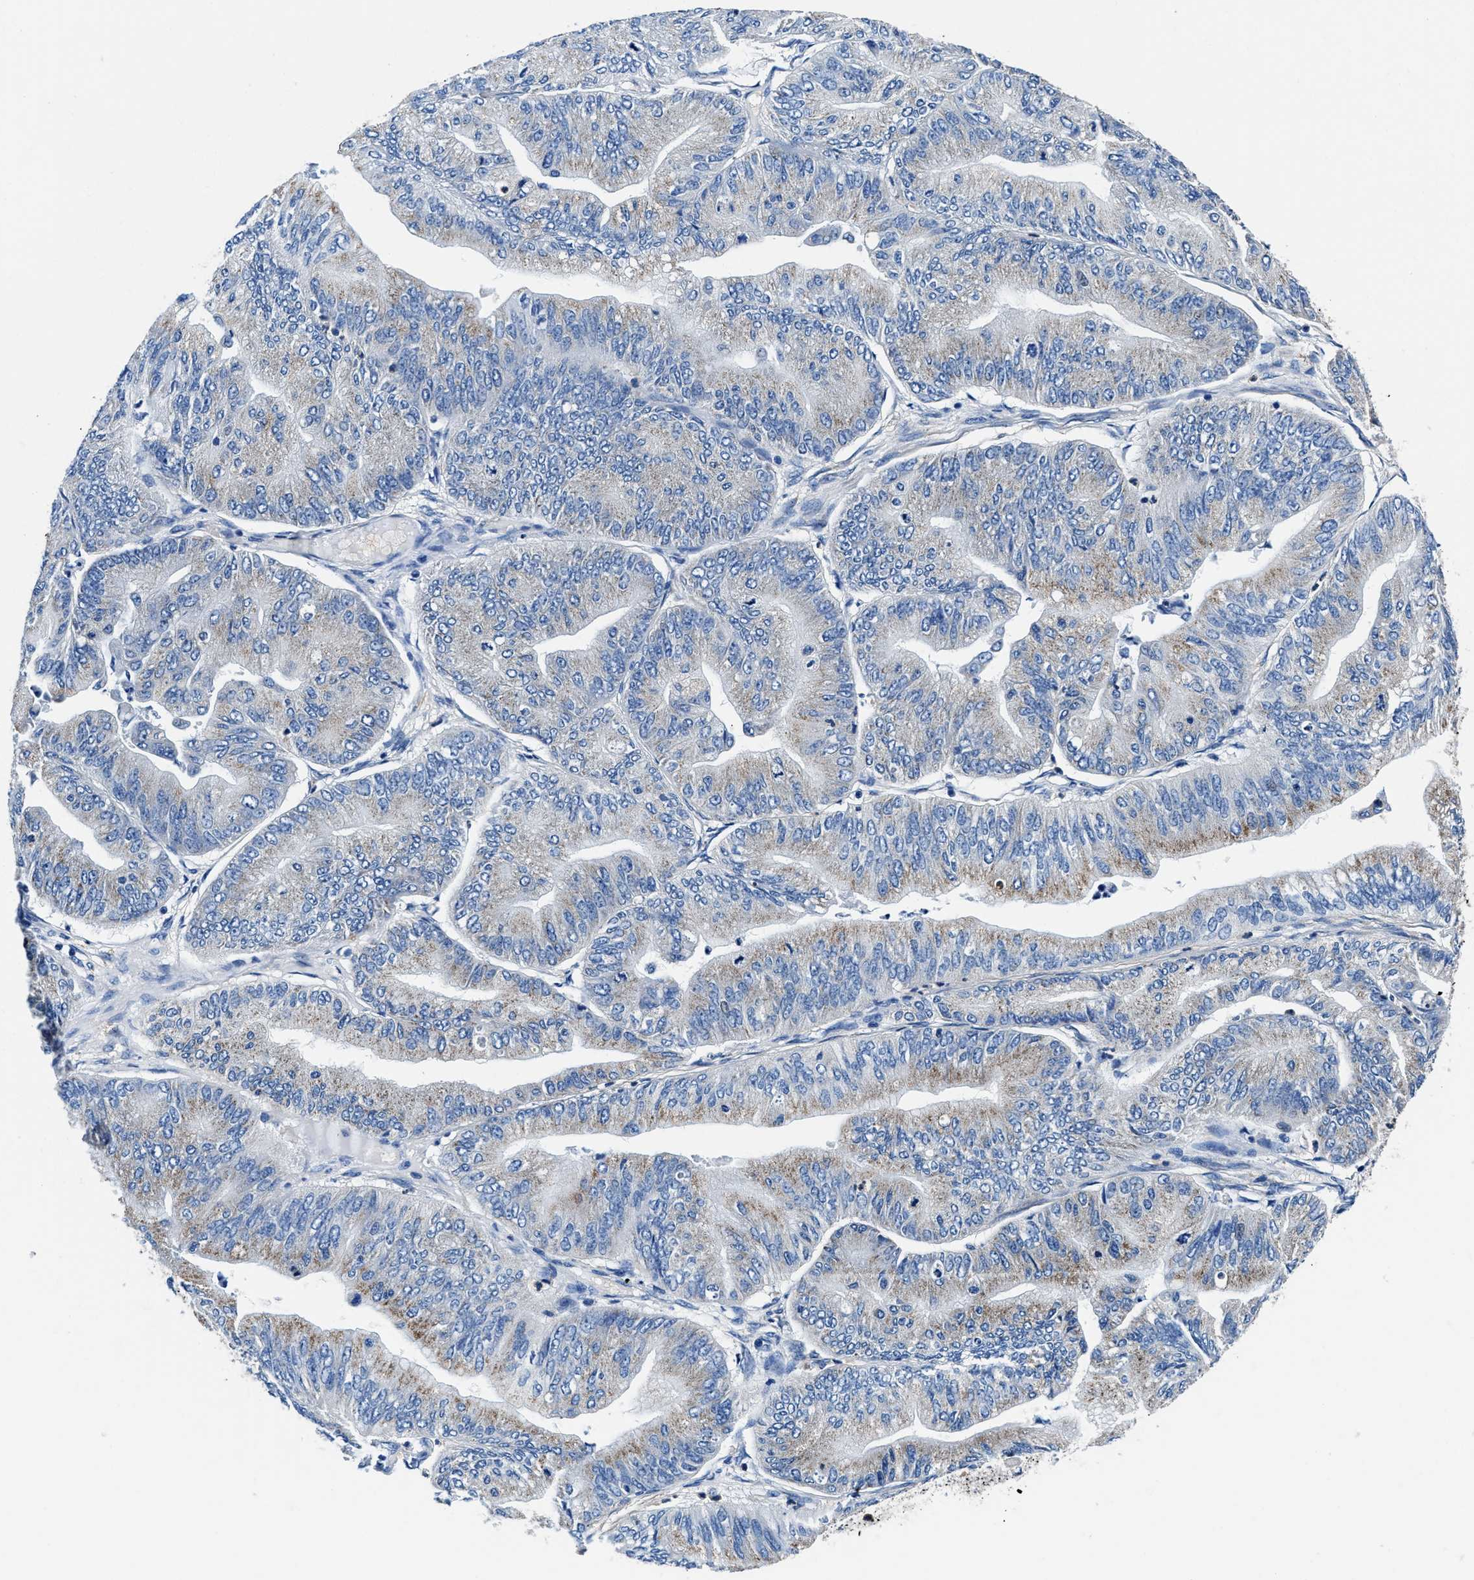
{"staining": {"intensity": "weak", "quantity": "25%-75%", "location": "cytoplasmic/membranous"}, "tissue": "ovarian cancer", "cell_type": "Tumor cells", "image_type": "cancer", "snomed": [{"axis": "morphology", "description": "Cystadenocarcinoma, mucinous, NOS"}, {"axis": "topography", "description": "Ovary"}], "caption": "Protein expression analysis of ovarian mucinous cystadenocarcinoma reveals weak cytoplasmic/membranous positivity in approximately 25%-75% of tumor cells.", "gene": "NEU1", "patient": {"sex": "female", "age": 61}}